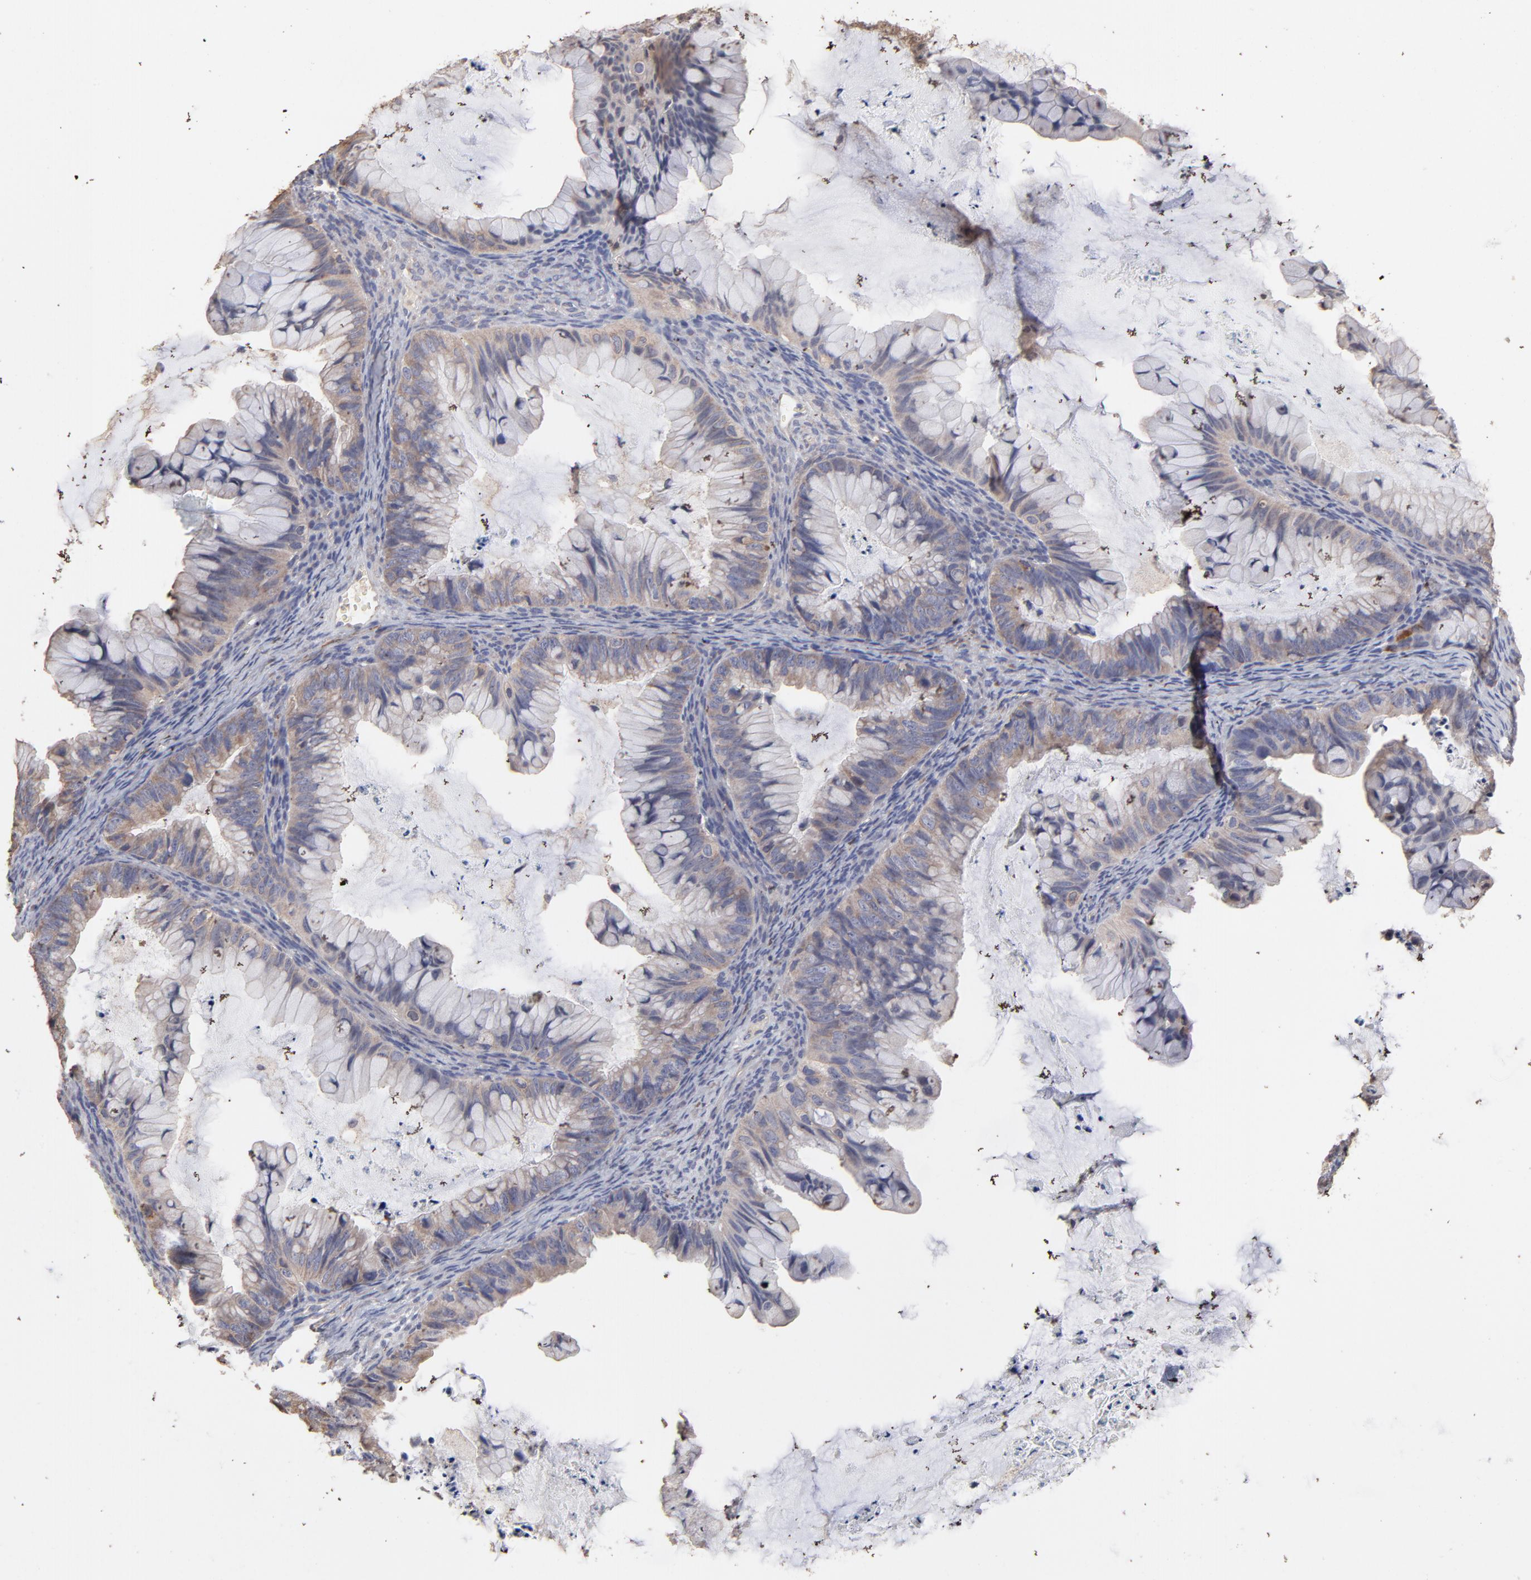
{"staining": {"intensity": "moderate", "quantity": ">75%", "location": "cytoplasmic/membranous"}, "tissue": "ovarian cancer", "cell_type": "Tumor cells", "image_type": "cancer", "snomed": [{"axis": "morphology", "description": "Cystadenocarcinoma, mucinous, NOS"}, {"axis": "topography", "description": "Ovary"}], "caption": "Protein expression analysis of ovarian mucinous cystadenocarcinoma reveals moderate cytoplasmic/membranous positivity in about >75% of tumor cells.", "gene": "TANGO2", "patient": {"sex": "female", "age": 36}}